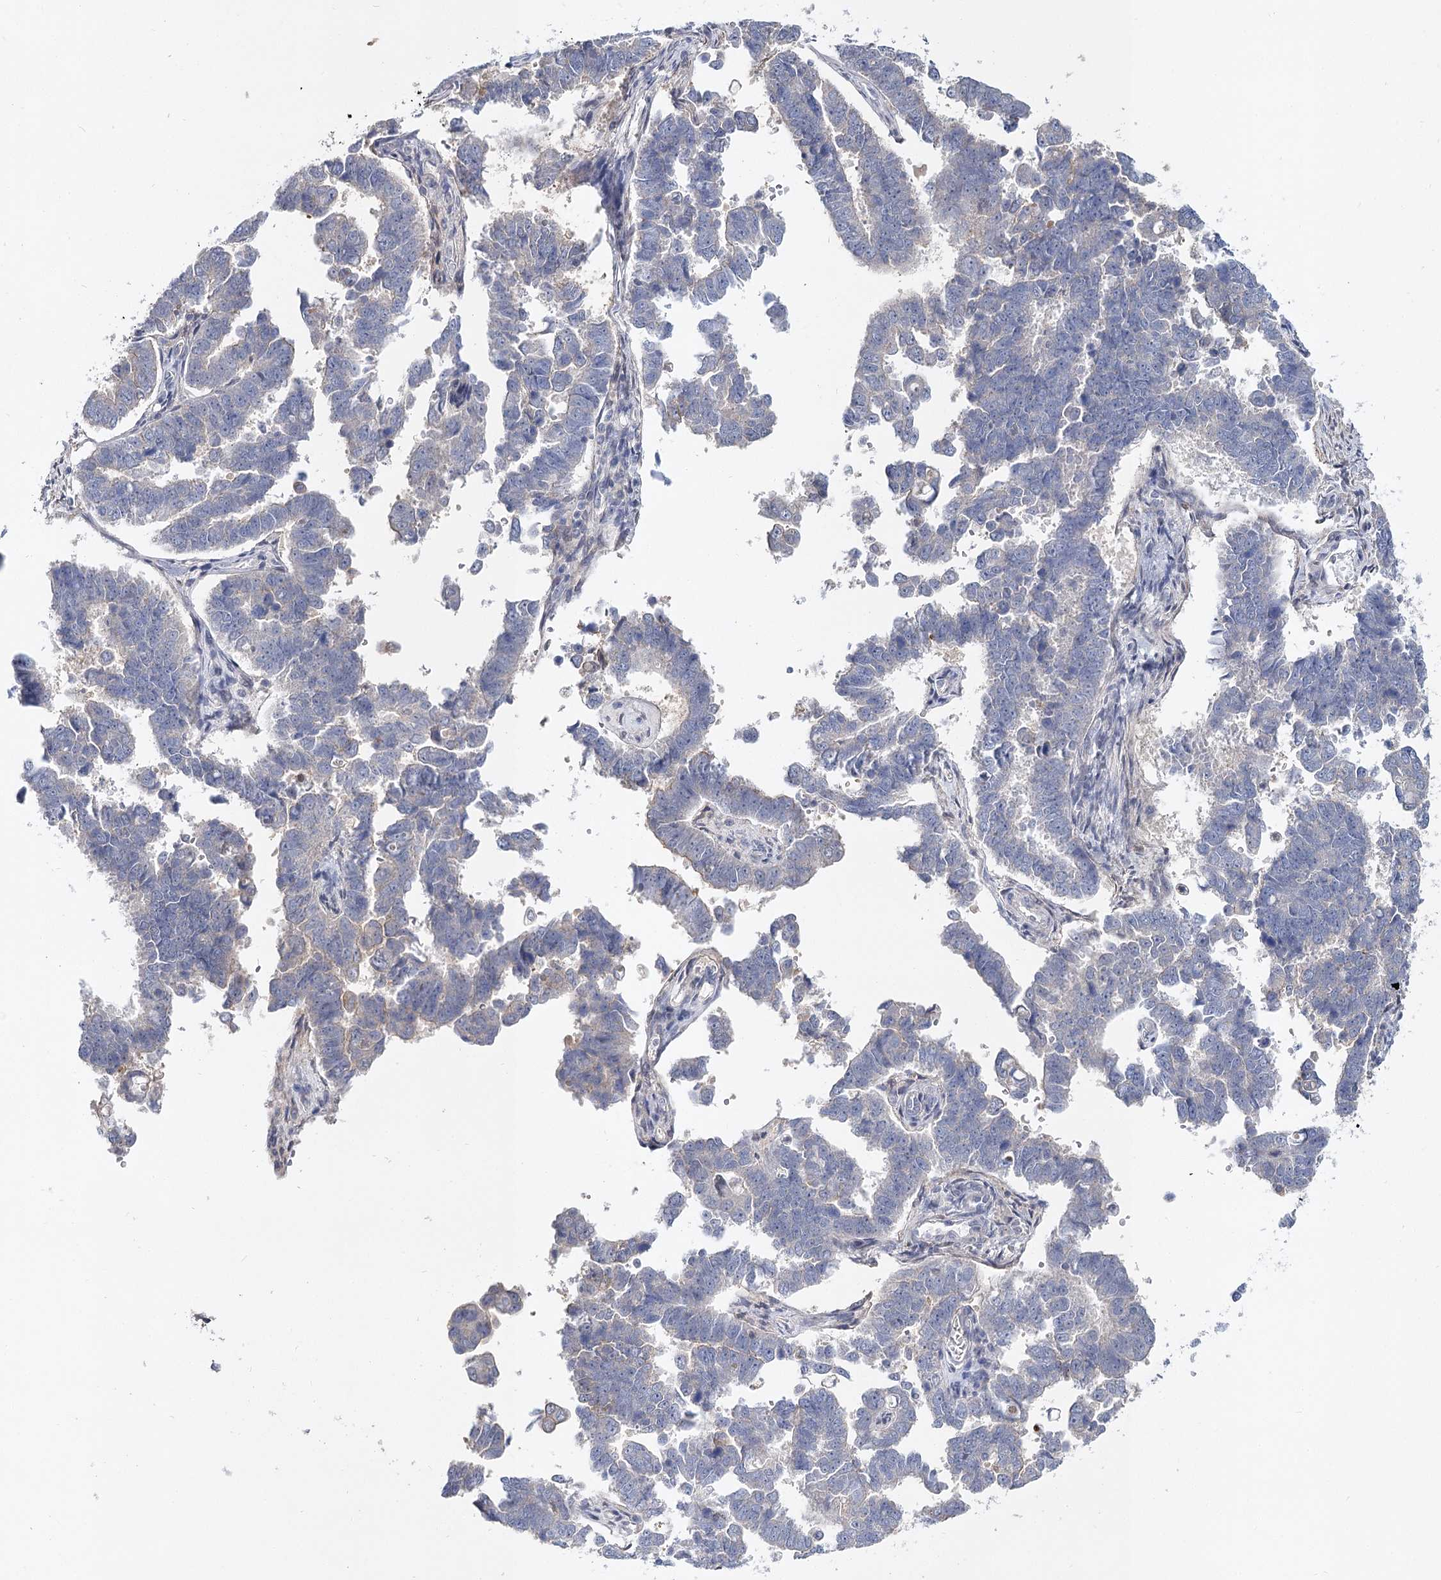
{"staining": {"intensity": "negative", "quantity": "none", "location": "none"}, "tissue": "endometrial cancer", "cell_type": "Tumor cells", "image_type": "cancer", "snomed": [{"axis": "morphology", "description": "Adenocarcinoma, NOS"}, {"axis": "topography", "description": "Endometrium"}], "caption": "Photomicrograph shows no significant protein staining in tumor cells of endometrial cancer.", "gene": "UGP2", "patient": {"sex": "female", "age": 75}}